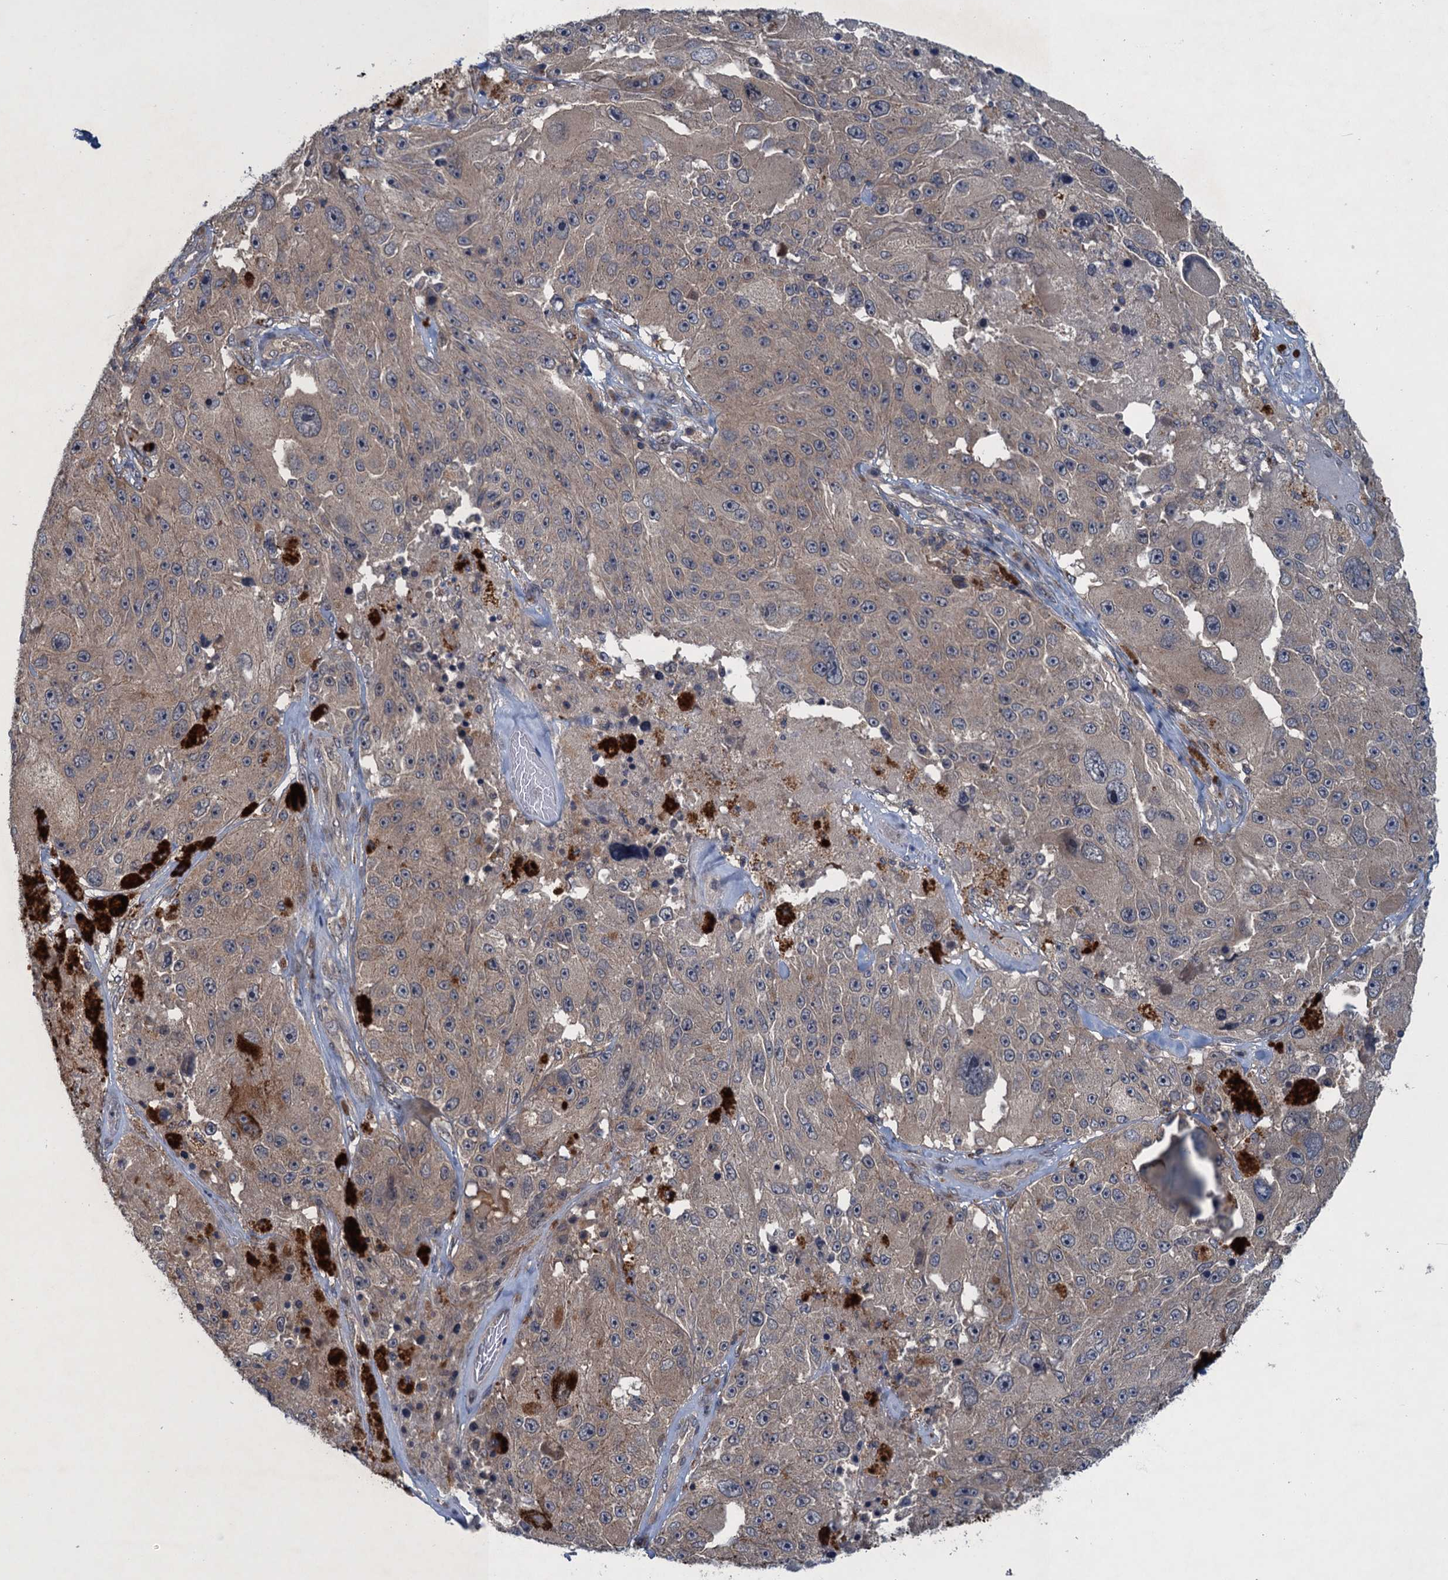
{"staining": {"intensity": "weak", "quantity": ">75%", "location": "cytoplasmic/membranous"}, "tissue": "melanoma", "cell_type": "Tumor cells", "image_type": "cancer", "snomed": [{"axis": "morphology", "description": "Malignant melanoma, Metastatic site"}, {"axis": "topography", "description": "Lymph node"}], "caption": "Protein positivity by IHC shows weak cytoplasmic/membranous staining in about >75% of tumor cells in malignant melanoma (metastatic site). (DAB IHC with brightfield microscopy, high magnification).", "gene": "RNF165", "patient": {"sex": "male", "age": 62}}